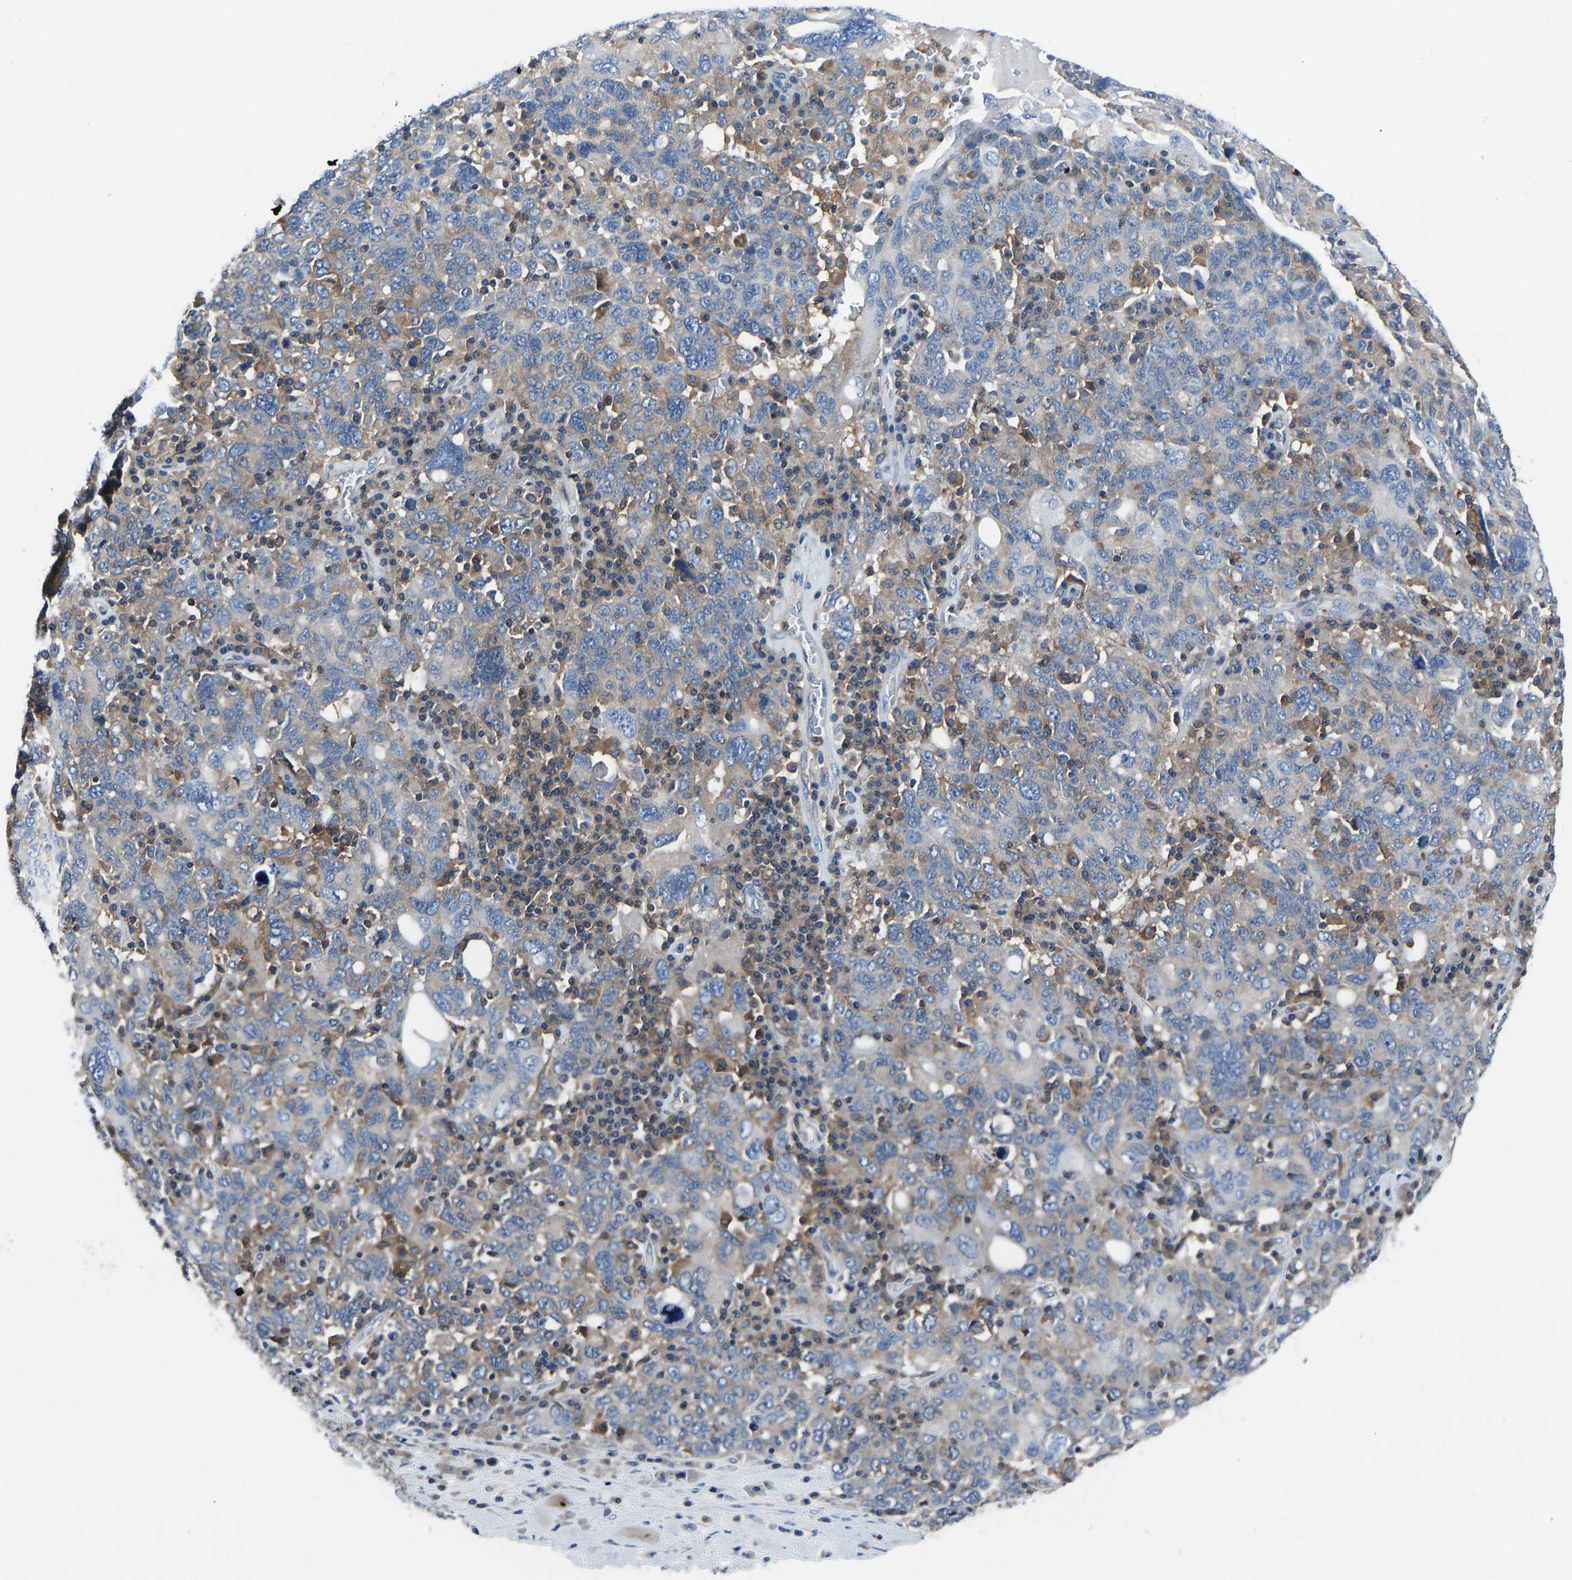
{"staining": {"intensity": "weak", "quantity": "<25%", "location": "cytoplasmic/membranous"}, "tissue": "ovarian cancer", "cell_type": "Tumor cells", "image_type": "cancer", "snomed": [{"axis": "morphology", "description": "Carcinoma, endometroid"}, {"axis": "topography", "description": "Ovary"}], "caption": "A high-resolution photomicrograph shows IHC staining of ovarian cancer (endometroid carcinoma), which reveals no significant expression in tumor cells.", "gene": "PRKAR1A", "patient": {"sex": "female", "age": 62}}